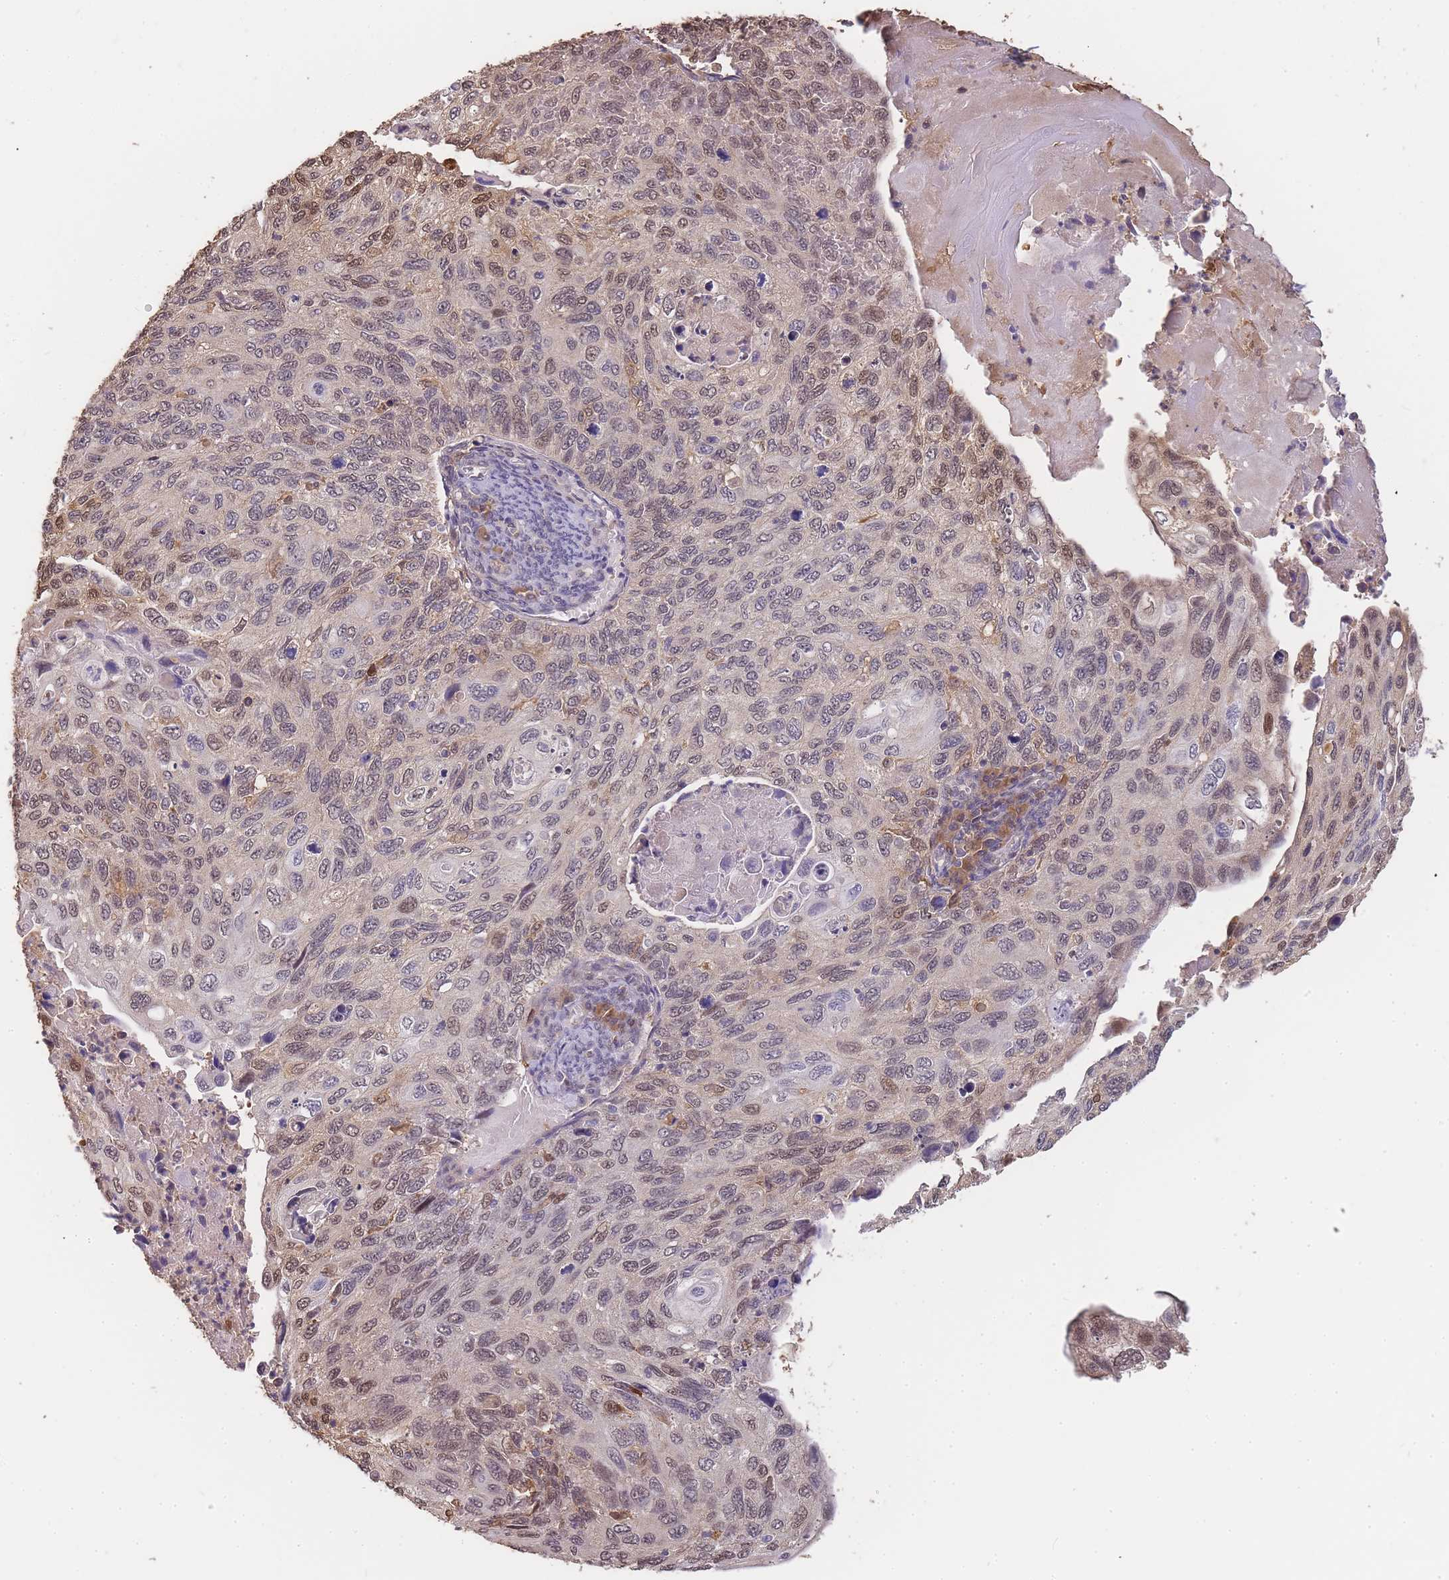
{"staining": {"intensity": "weak", "quantity": "25%-75%", "location": "cytoplasmic/membranous,nuclear"}, "tissue": "cervical cancer", "cell_type": "Tumor cells", "image_type": "cancer", "snomed": [{"axis": "morphology", "description": "Squamous cell carcinoma, NOS"}, {"axis": "topography", "description": "Cervix"}], "caption": "Immunohistochemical staining of squamous cell carcinoma (cervical) displays low levels of weak cytoplasmic/membranous and nuclear protein staining in about 25%-75% of tumor cells.", "gene": "CDKN2AIPNL", "patient": {"sex": "female", "age": 70}}